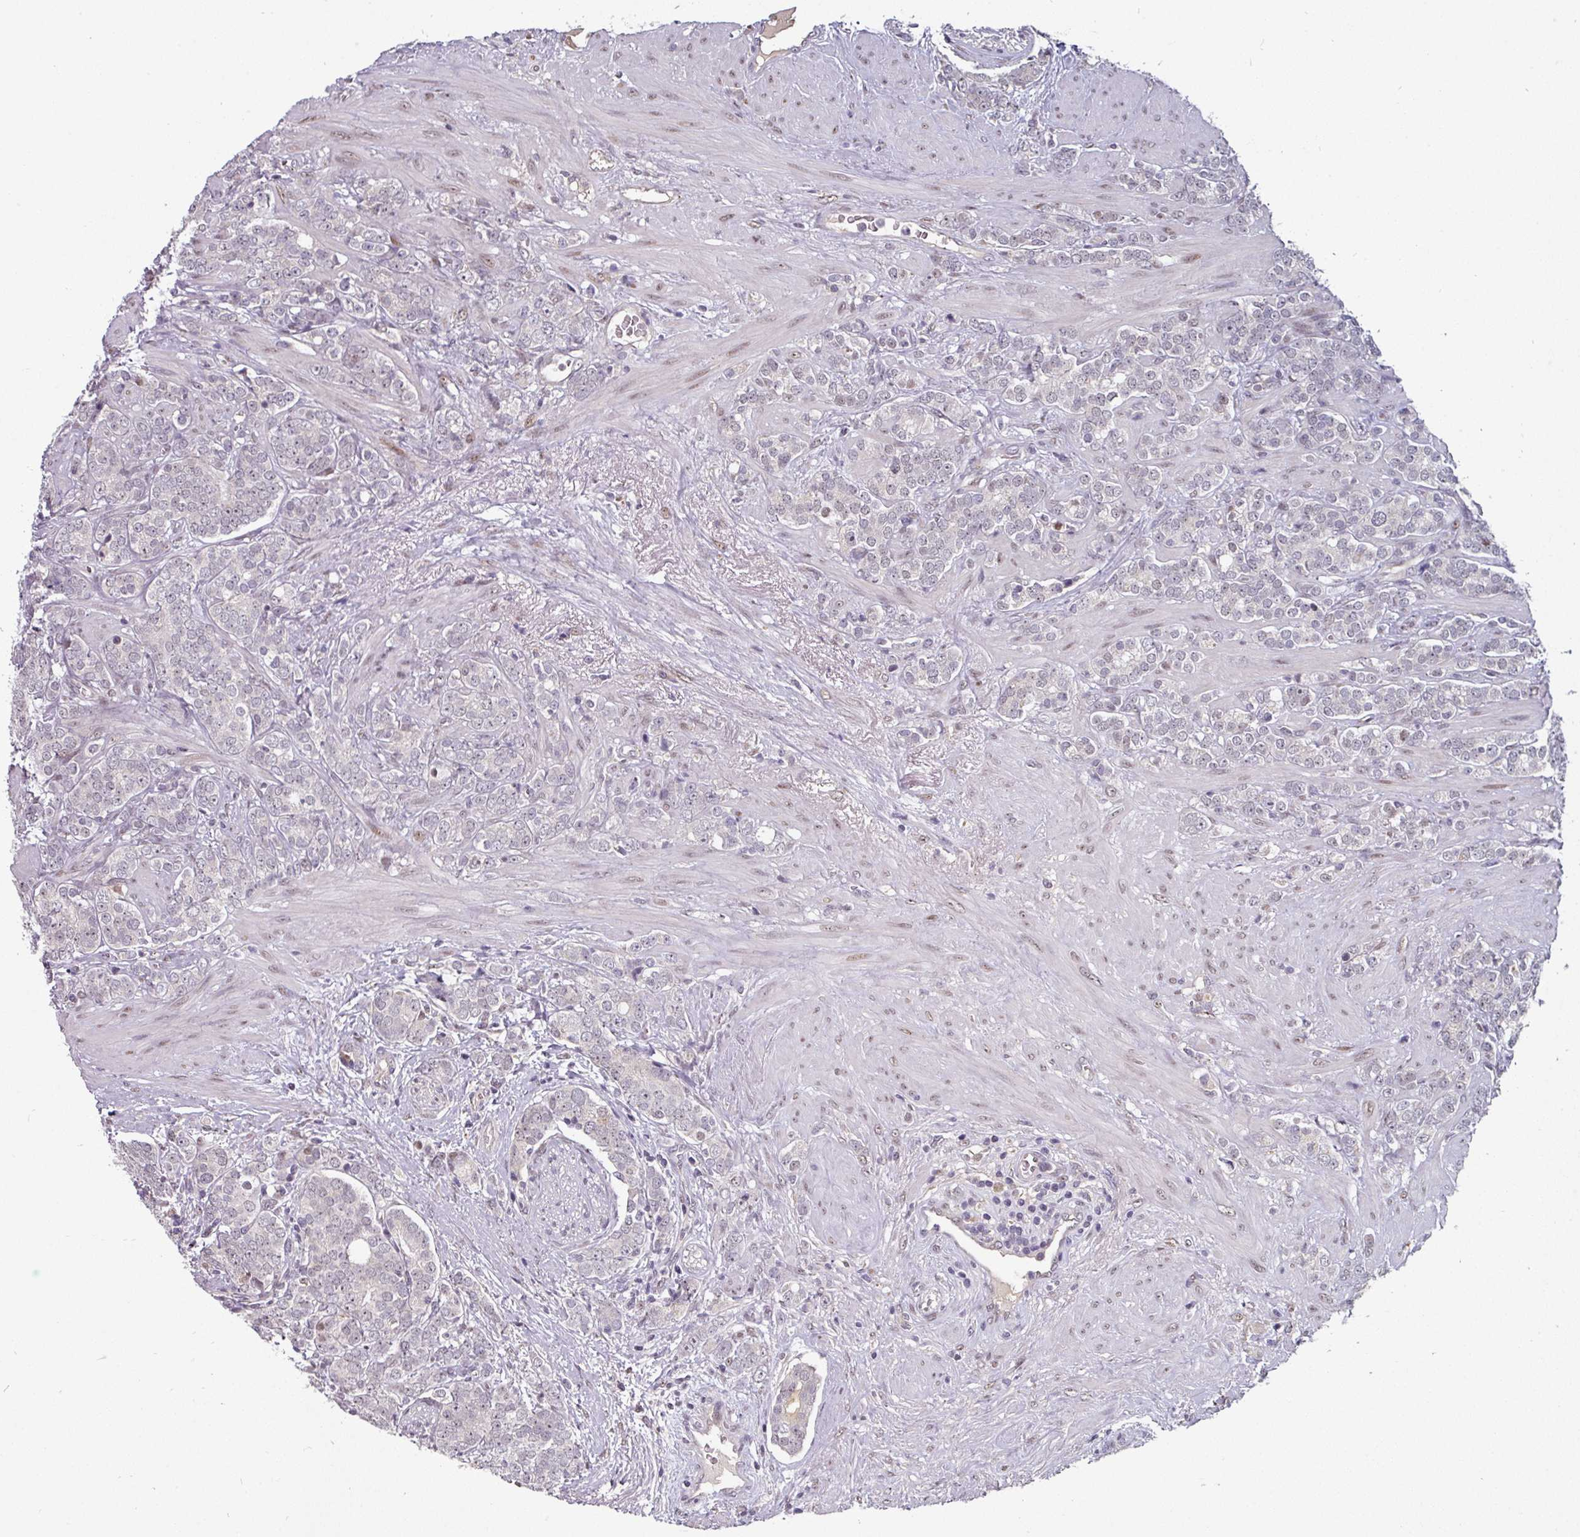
{"staining": {"intensity": "negative", "quantity": "none", "location": "none"}, "tissue": "prostate cancer", "cell_type": "Tumor cells", "image_type": "cancer", "snomed": [{"axis": "morphology", "description": "Adenocarcinoma, High grade"}, {"axis": "topography", "description": "Prostate"}], "caption": "Immunohistochemical staining of human adenocarcinoma (high-grade) (prostate) demonstrates no significant positivity in tumor cells.", "gene": "SWSAP1", "patient": {"sex": "male", "age": 64}}